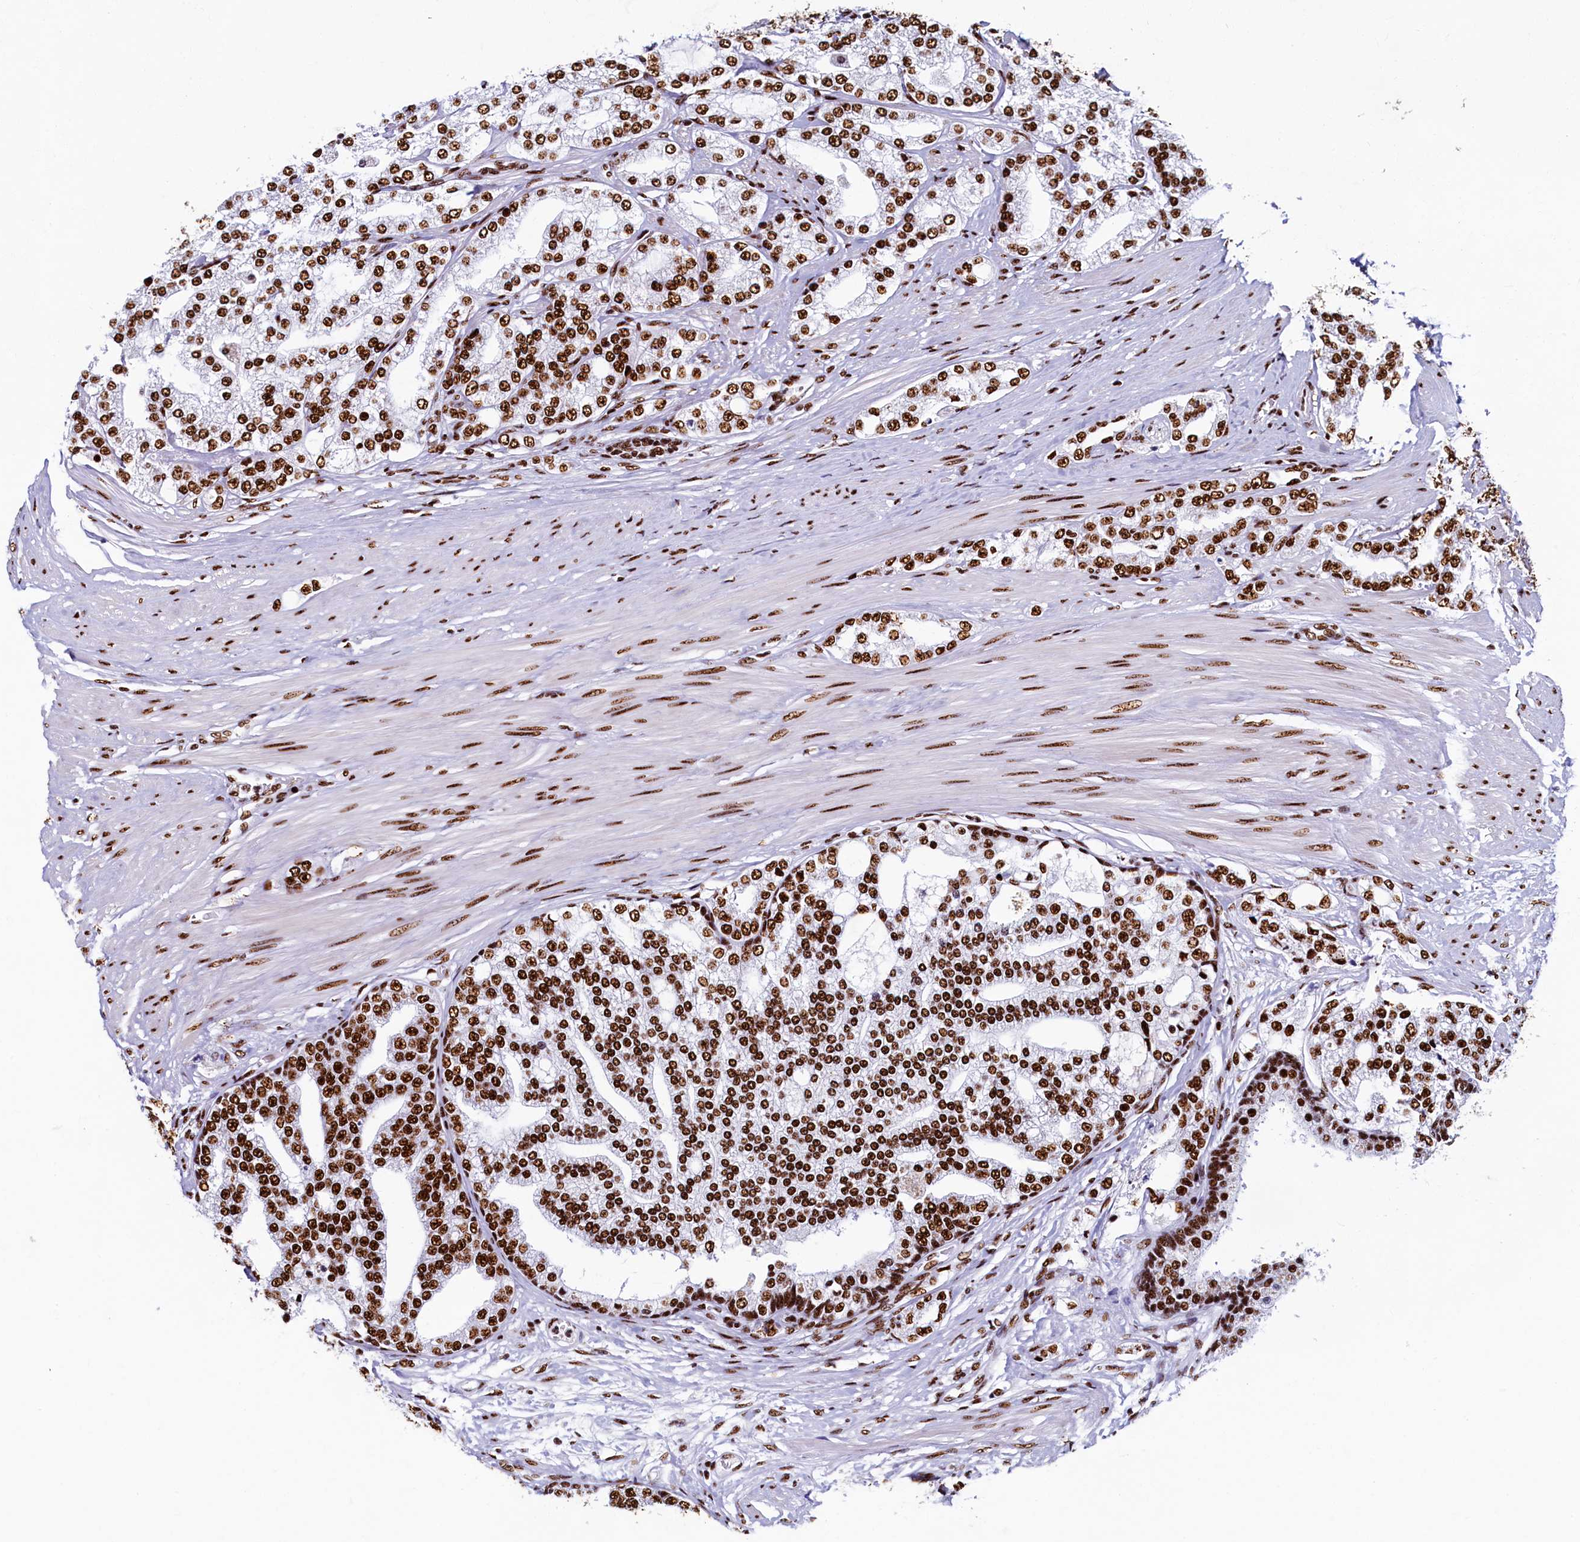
{"staining": {"intensity": "strong", "quantity": ">75%", "location": "nuclear"}, "tissue": "prostate cancer", "cell_type": "Tumor cells", "image_type": "cancer", "snomed": [{"axis": "morphology", "description": "Adenocarcinoma, High grade"}, {"axis": "topography", "description": "Prostate"}], "caption": "Immunohistochemical staining of human prostate high-grade adenocarcinoma demonstrates high levels of strong nuclear positivity in about >75% of tumor cells.", "gene": "SRRM2", "patient": {"sex": "male", "age": 64}}